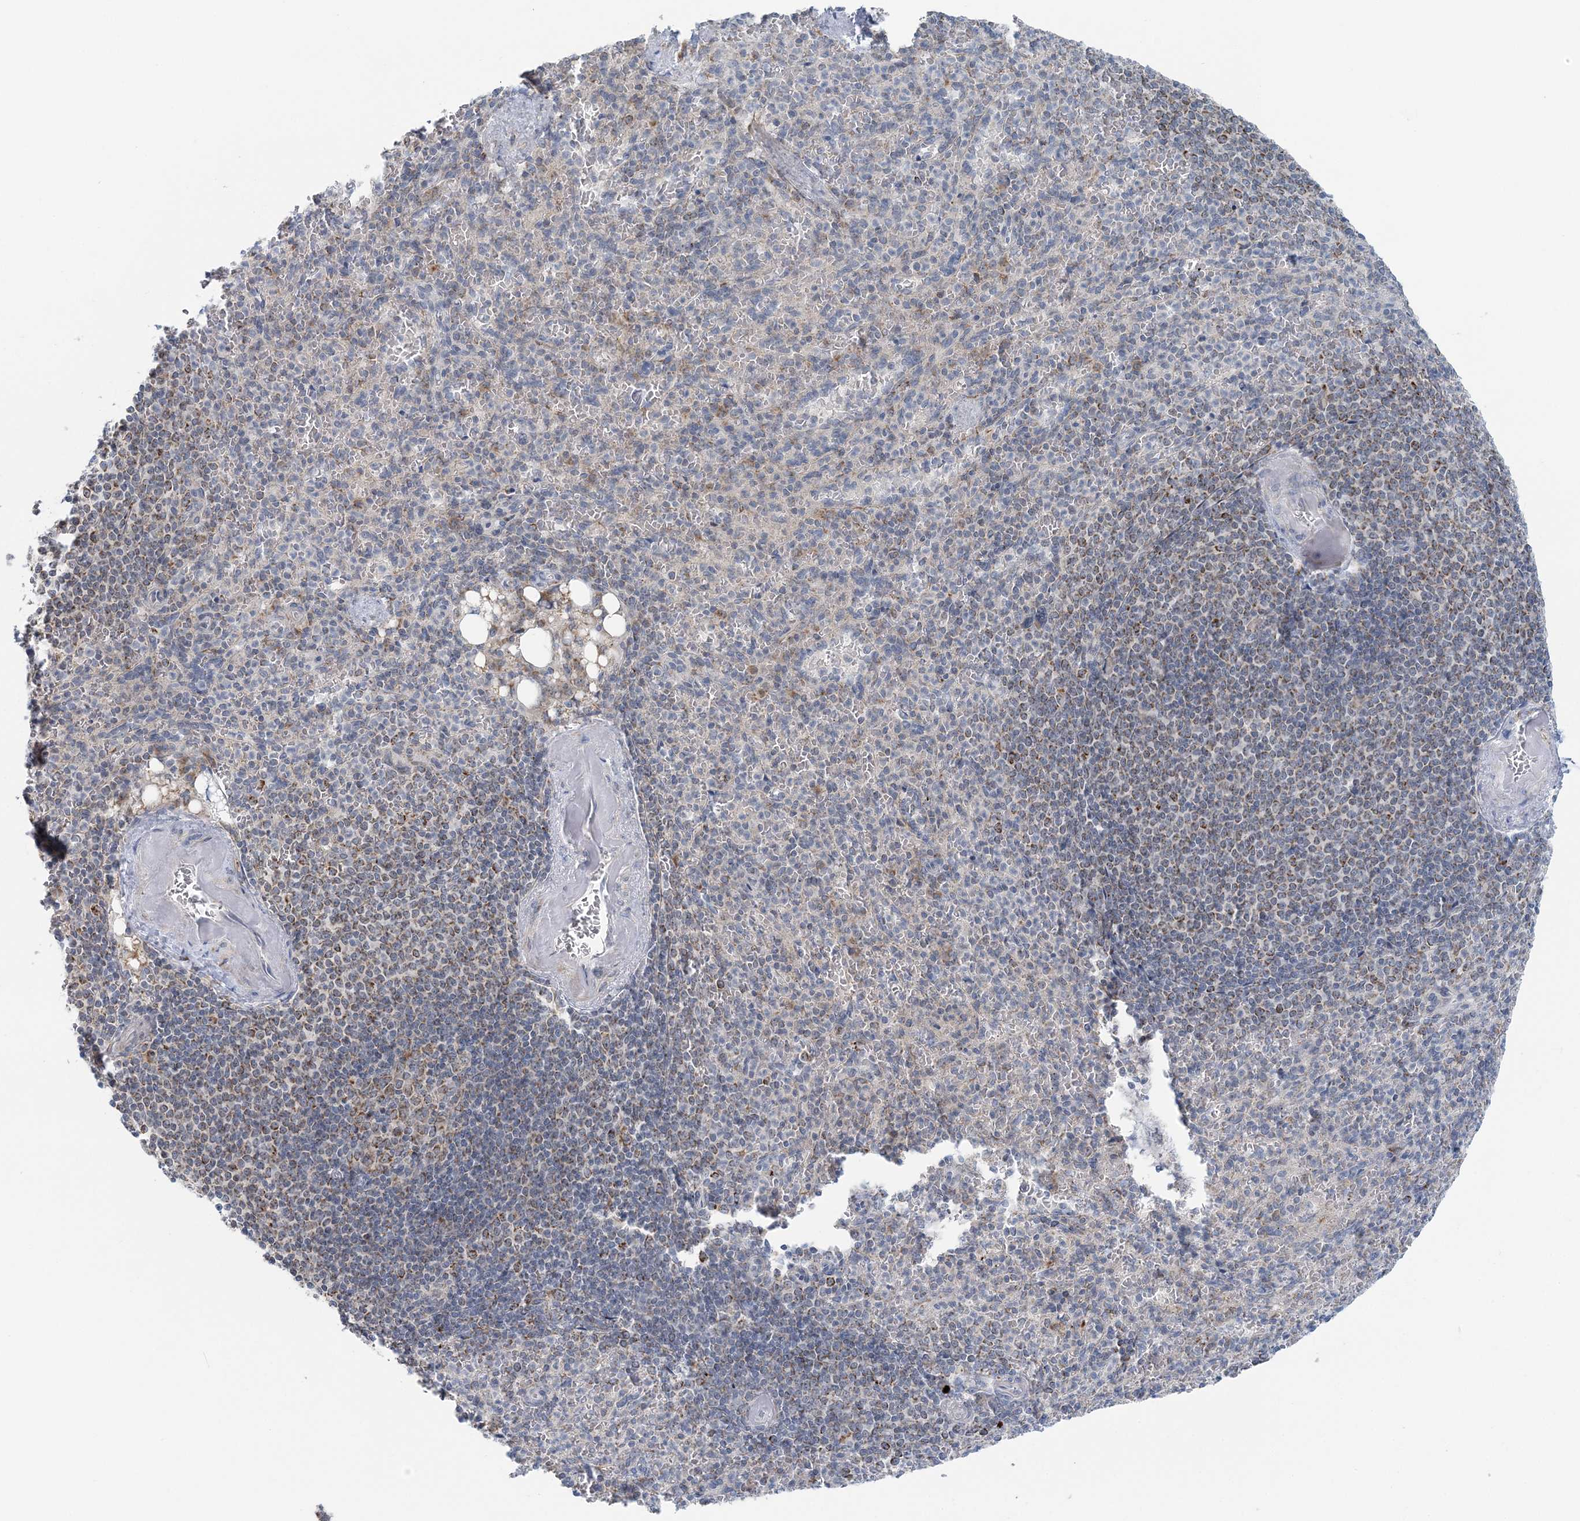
{"staining": {"intensity": "negative", "quantity": "none", "location": "none"}, "tissue": "spleen", "cell_type": "Cells in red pulp", "image_type": "normal", "snomed": [{"axis": "morphology", "description": "Normal tissue, NOS"}, {"axis": "topography", "description": "Spleen"}], "caption": "The micrograph reveals no staining of cells in red pulp in unremarkable spleen.", "gene": "RNF150", "patient": {"sex": "female", "age": 74}}